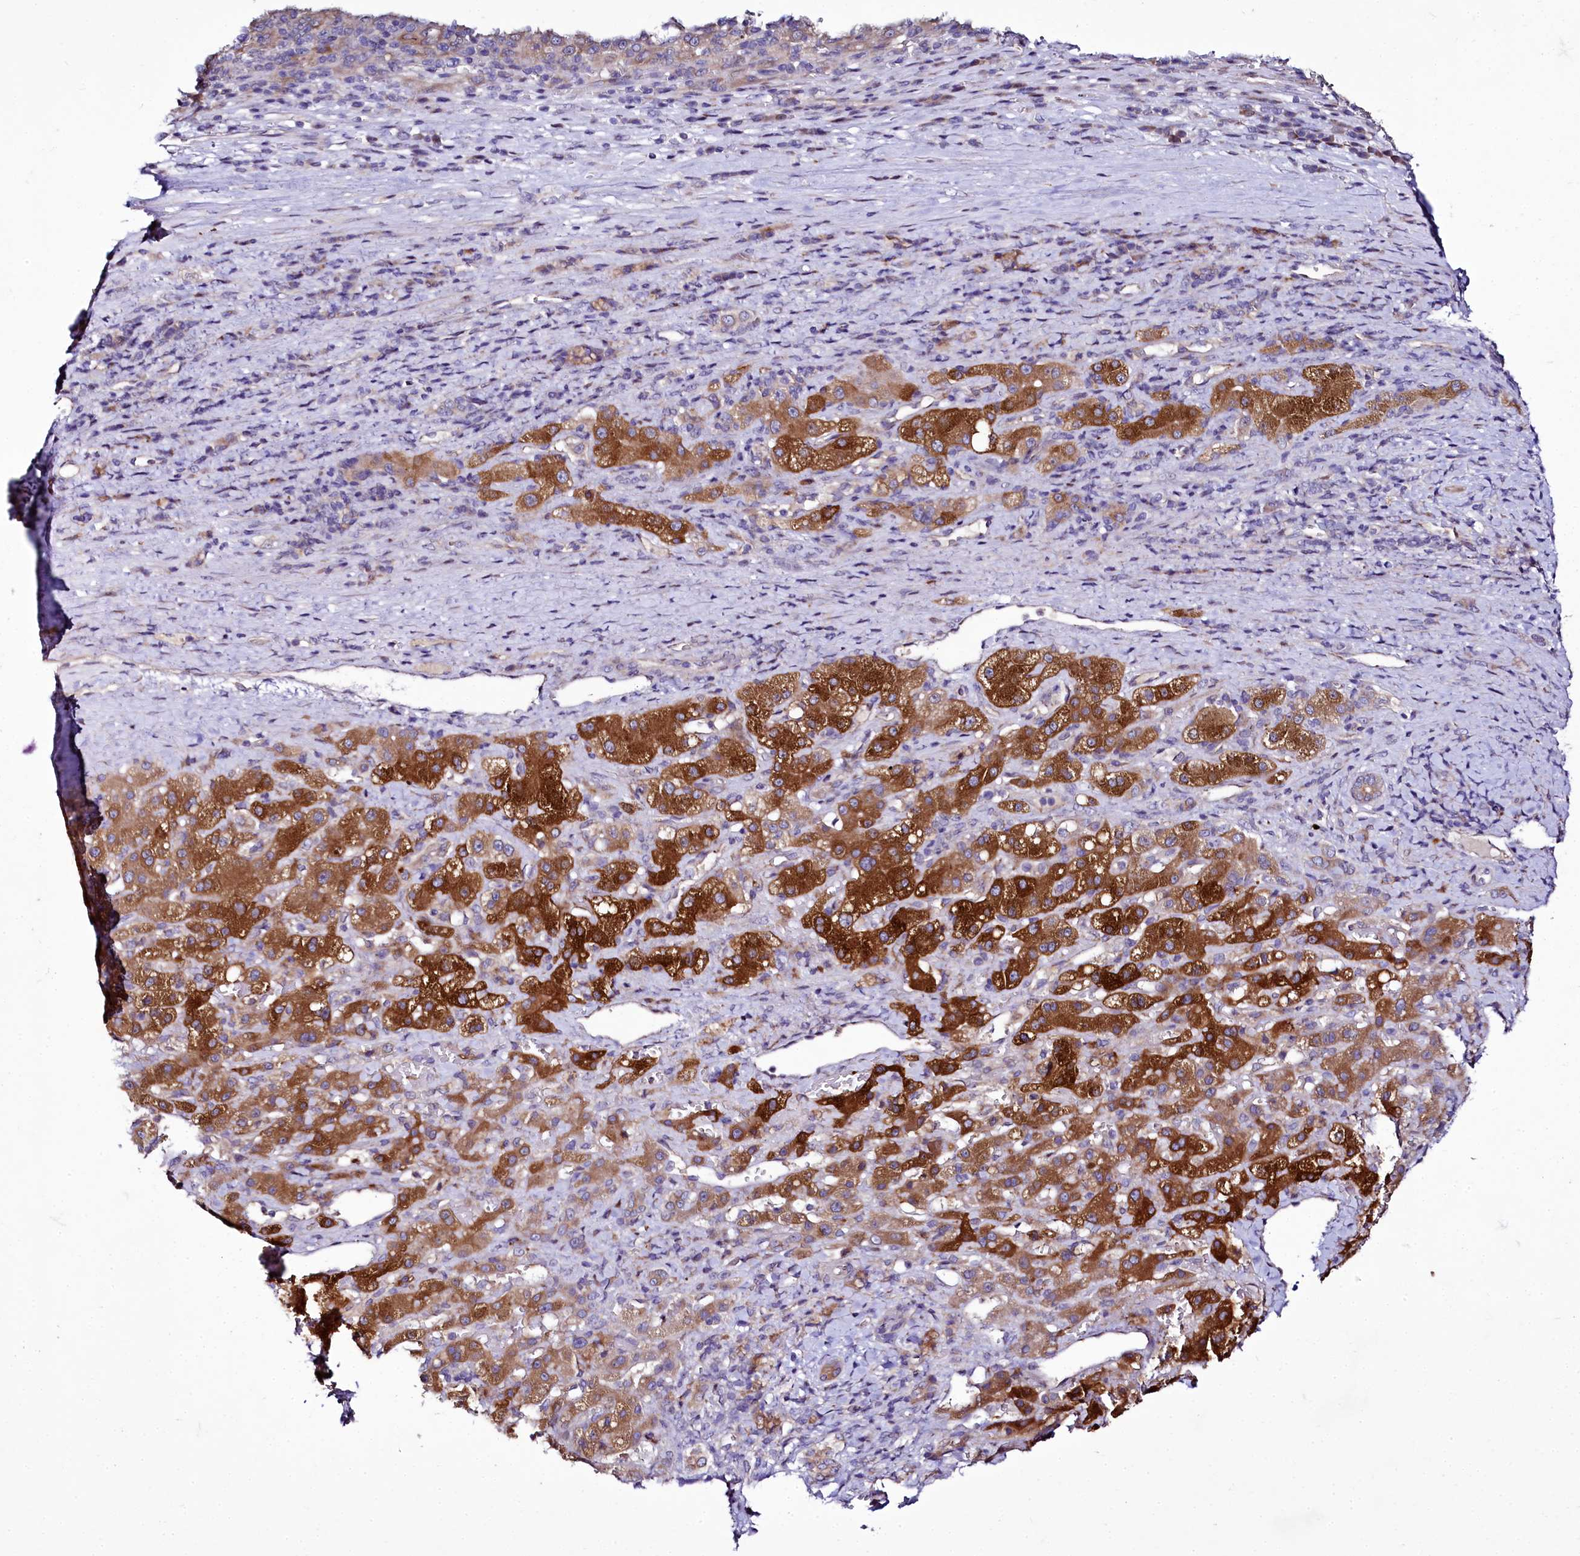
{"staining": {"intensity": "strong", "quantity": "25%-75%", "location": "cytoplasmic/membranous"}, "tissue": "liver cancer", "cell_type": "Tumor cells", "image_type": "cancer", "snomed": [{"axis": "morphology", "description": "Carcinoma, Hepatocellular, NOS"}, {"axis": "topography", "description": "Liver"}], "caption": "Human liver cancer (hepatocellular carcinoma) stained with a protein marker displays strong staining in tumor cells.", "gene": "ZC3H12C", "patient": {"sex": "female", "age": 58}}